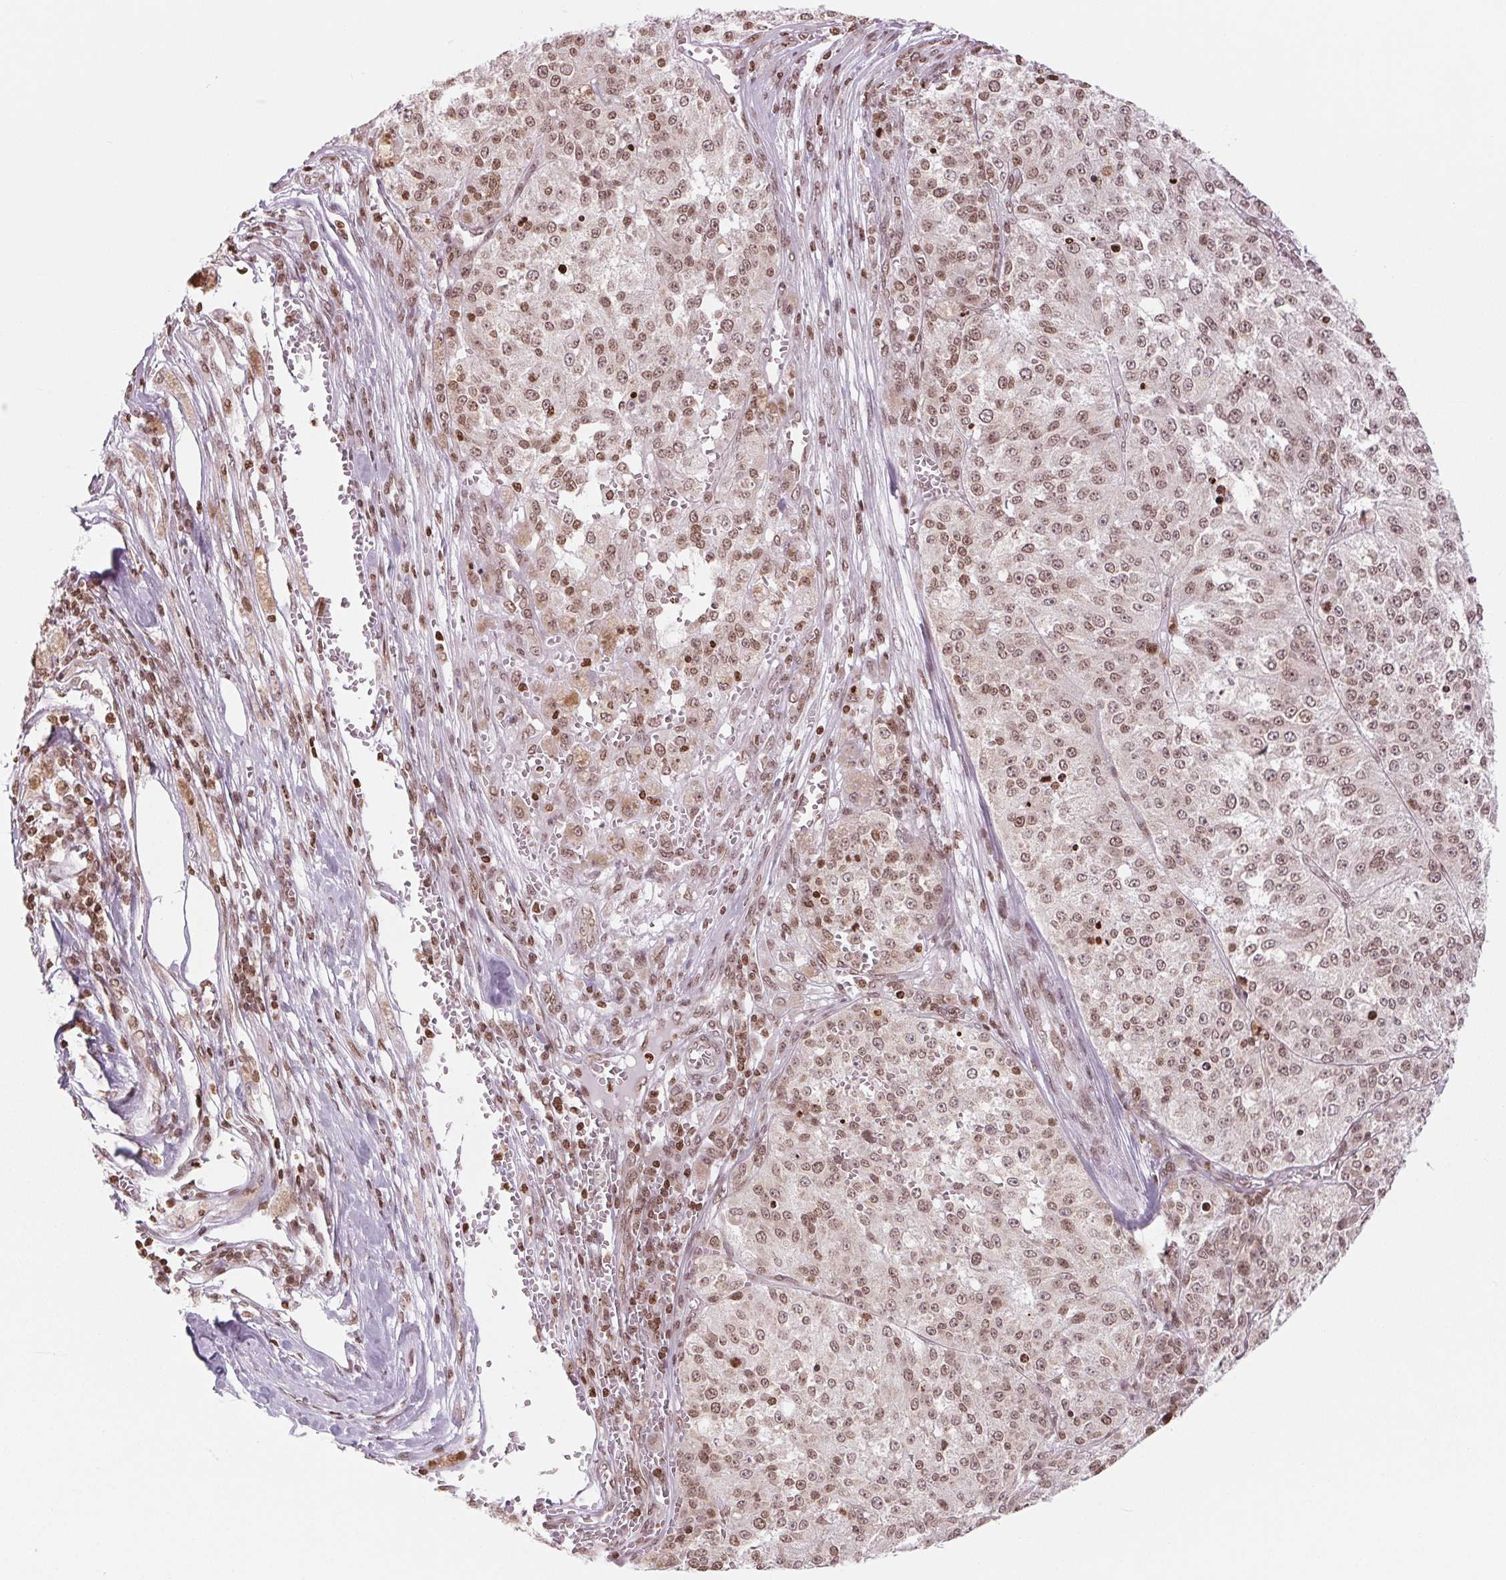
{"staining": {"intensity": "moderate", "quantity": ">75%", "location": "cytoplasmic/membranous,nuclear"}, "tissue": "melanoma", "cell_type": "Tumor cells", "image_type": "cancer", "snomed": [{"axis": "morphology", "description": "Malignant melanoma, Metastatic site"}, {"axis": "topography", "description": "Lymph node"}], "caption": "This histopathology image reveals immunohistochemistry staining of human malignant melanoma (metastatic site), with medium moderate cytoplasmic/membranous and nuclear positivity in approximately >75% of tumor cells.", "gene": "SMIM12", "patient": {"sex": "female", "age": 64}}